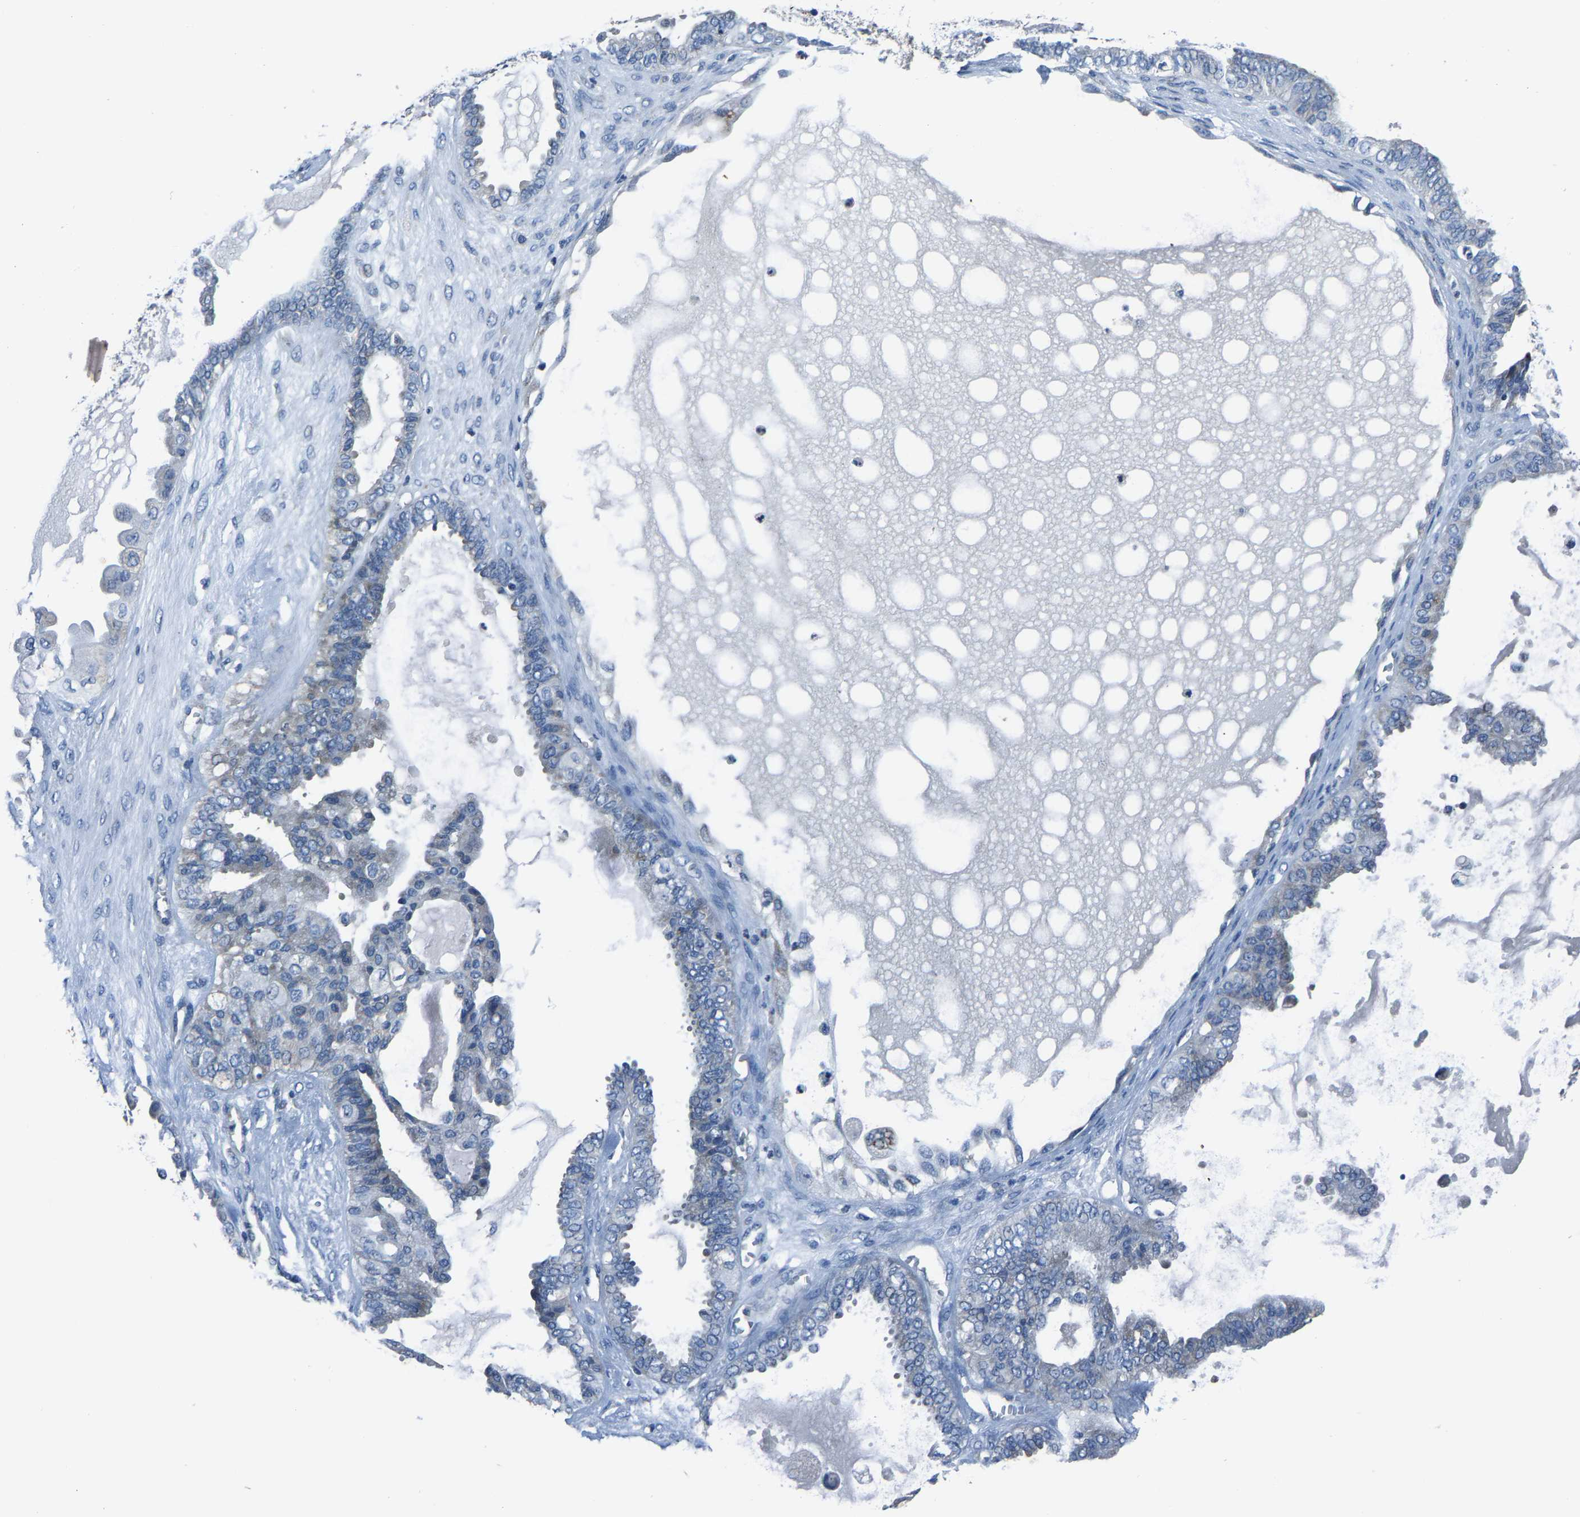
{"staining": {"intensity": "negative", "quantity": "none", "location": "none"}, "tissue": "ovarian cancer", "cell_type": "Tumor cells", "image_type": "cancer", "snomed": [{"axis": "morphology", "description": "Carcinoma, NOS"}, {"axis": "morphology", "description": "Carcinoma, endometroid"}, {"axis": "topography", "description": "Ovary"}], "caption": "High magnification brightfield microscopy of endometroid carcinoma (ovarian) stained with DAB (3,3'-diaminobenzidine) (brown) and counterstained with hematoxylin (blue): tumor cells show no significant expression.", "gene": "ADAM2", "patient": {"sex": "female", "age": 50}}